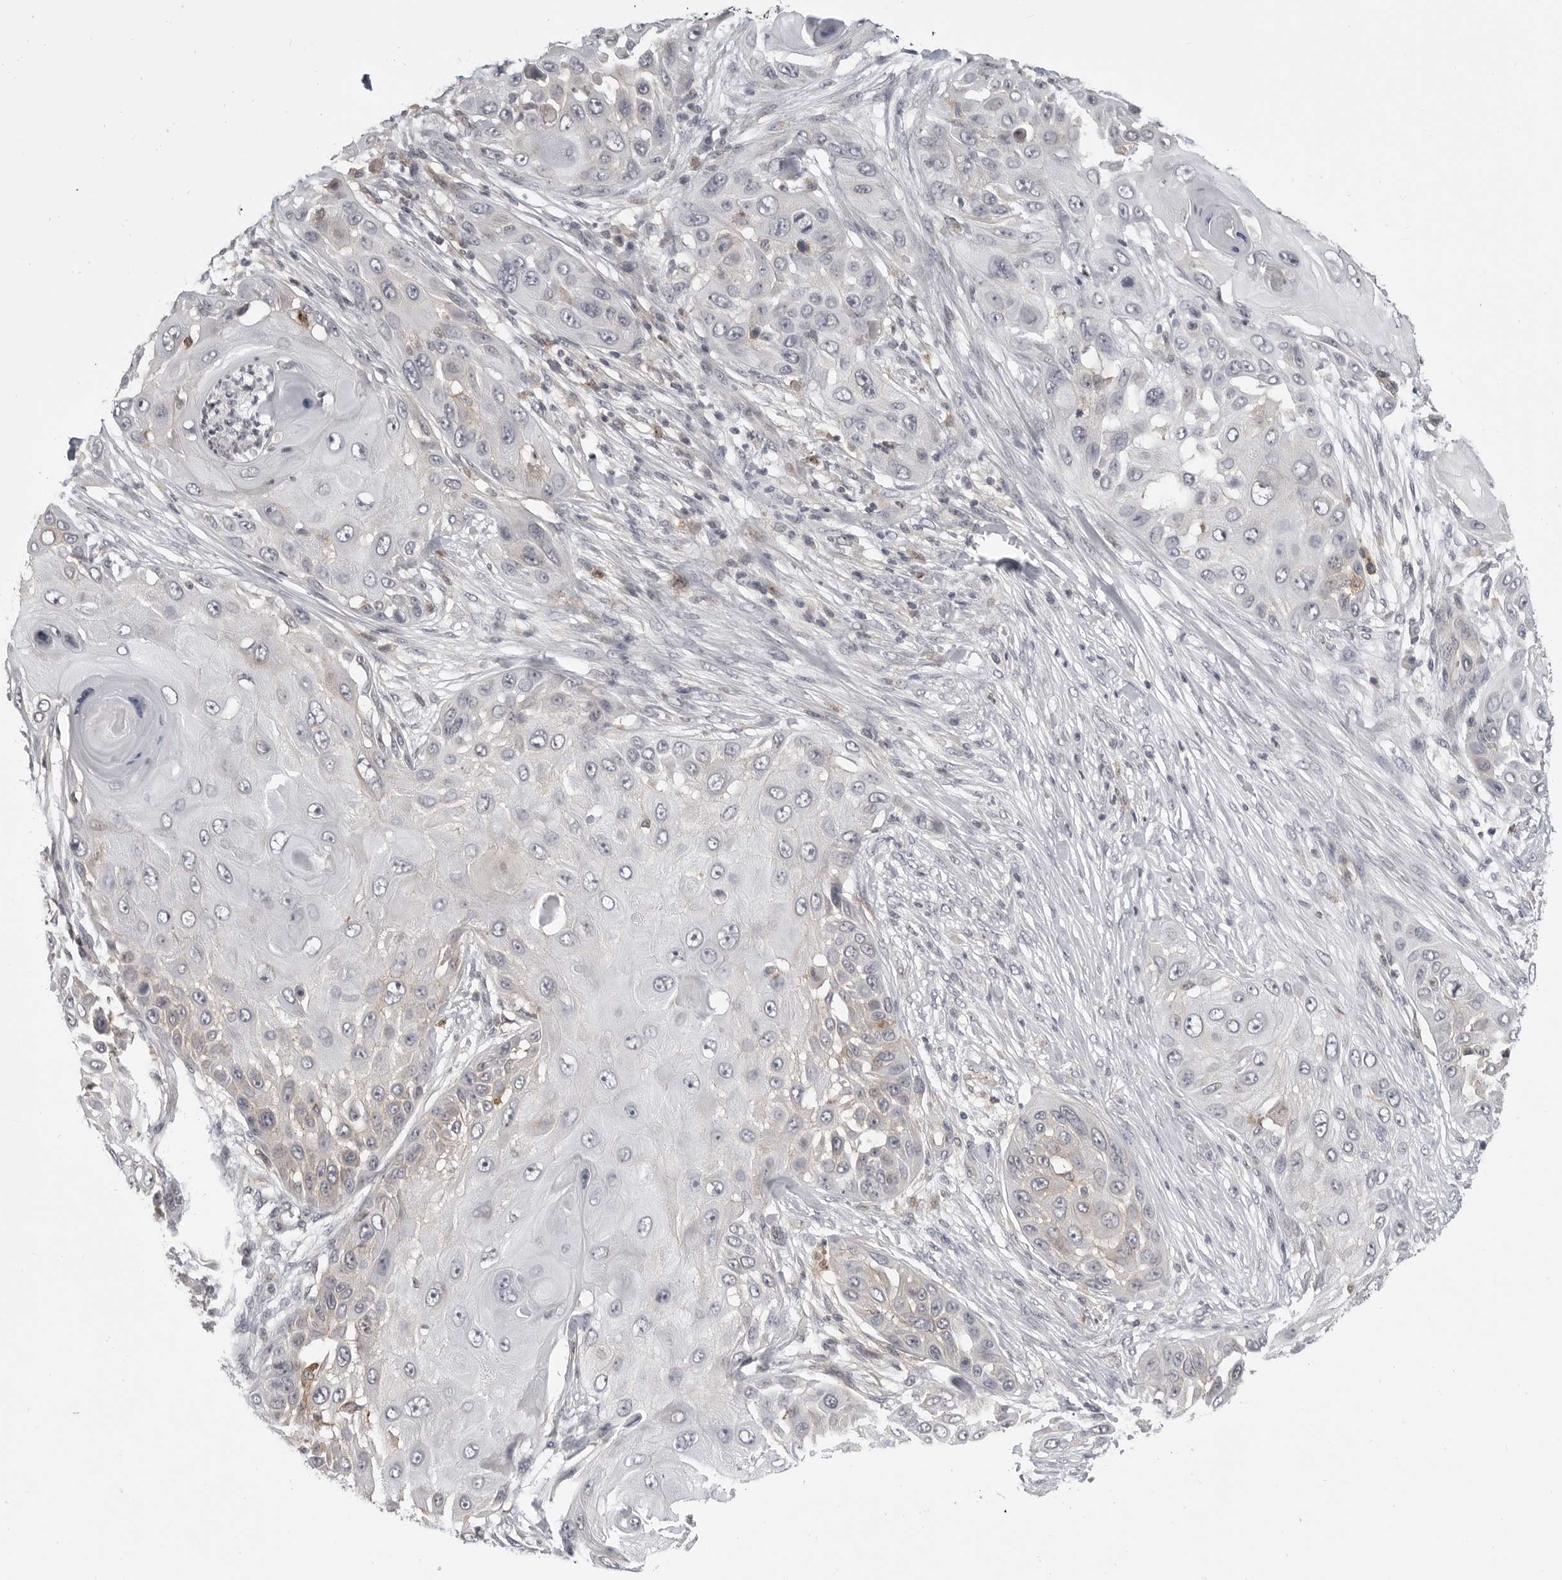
{"staining": {"intensity": "negative", "quantity": "none", "location": "none"}, "tissue": "skin cancer", "cell_type": "Tumor cells", "image_type": "cancer", "snomed": [{"axis": "morphology", "description": "Squamous cell carcinoma, NOS"}, {"axis": "topography", "description": "Skin"}], "caption": "Immunohistochemistry histopathology image of neoplastic tissue: human skin squamous cell carcinoma stained with DAB shows no significant protein expression in tumor cells.", "gene": "IFNGR1", "patient": {"sex": "female", "age": 44}}